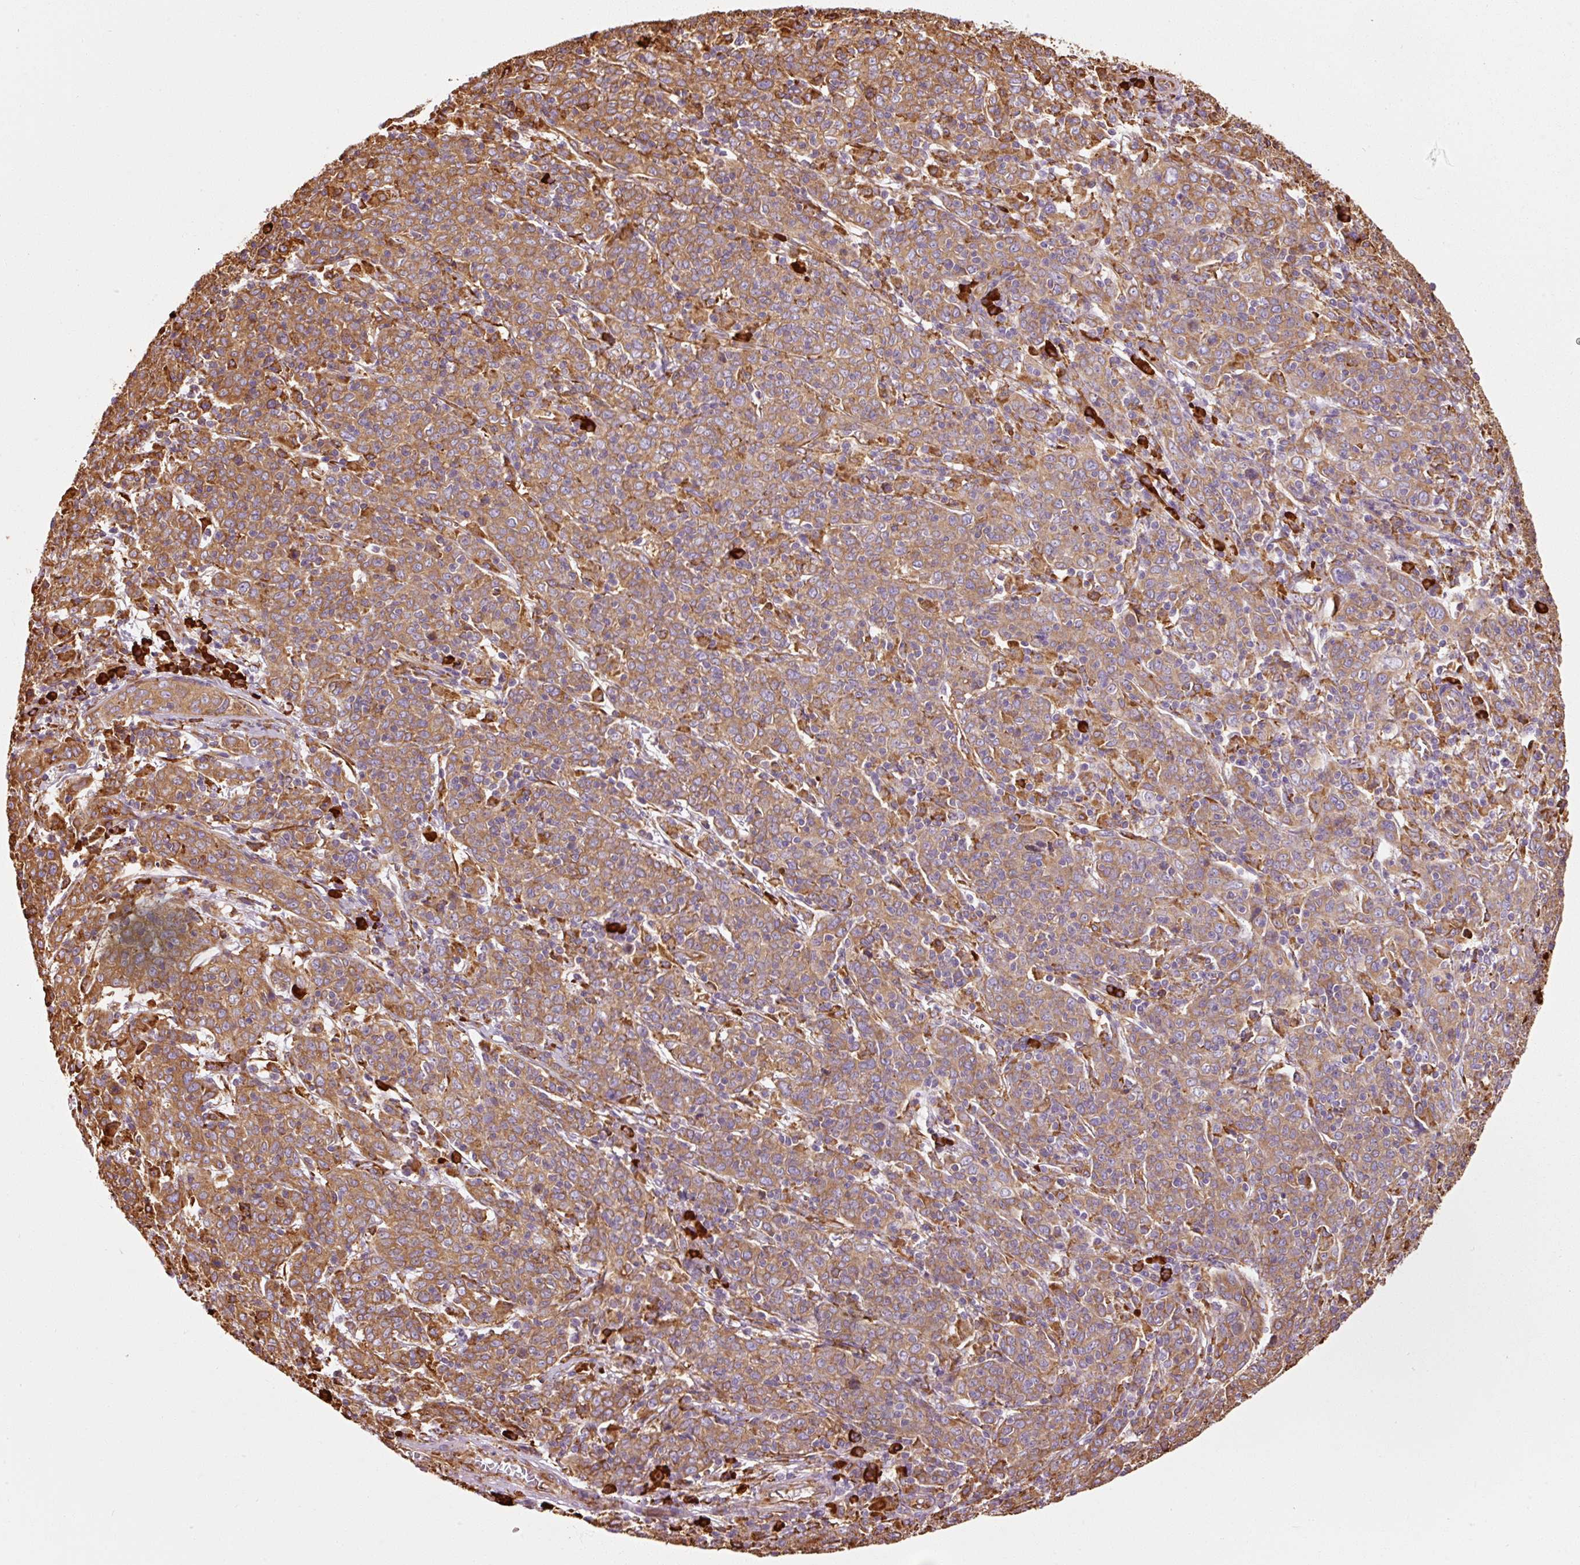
{"staining": {"intensity": "moderate", "quantity": ">75%", "location": "cytoplasmic/membranous"}, "tissue": "cervical cancer", "cell_type": "Tumor cells", "image_type": "cancer", "snomed": [{"axis": "morphology", "description": "Squamous cell carcinoma, NOS"}, {"axis": "topography", "description": "Cervix"}], "caption": "About >75% of tumor cells in human cervical squamous cell carcinoma show moderate cytoplasmic/membranous protein expression as visualized by brown immunohistochemical staining.", "gene": "KLC1", "patient": {"sex": "female", "age": 67}}